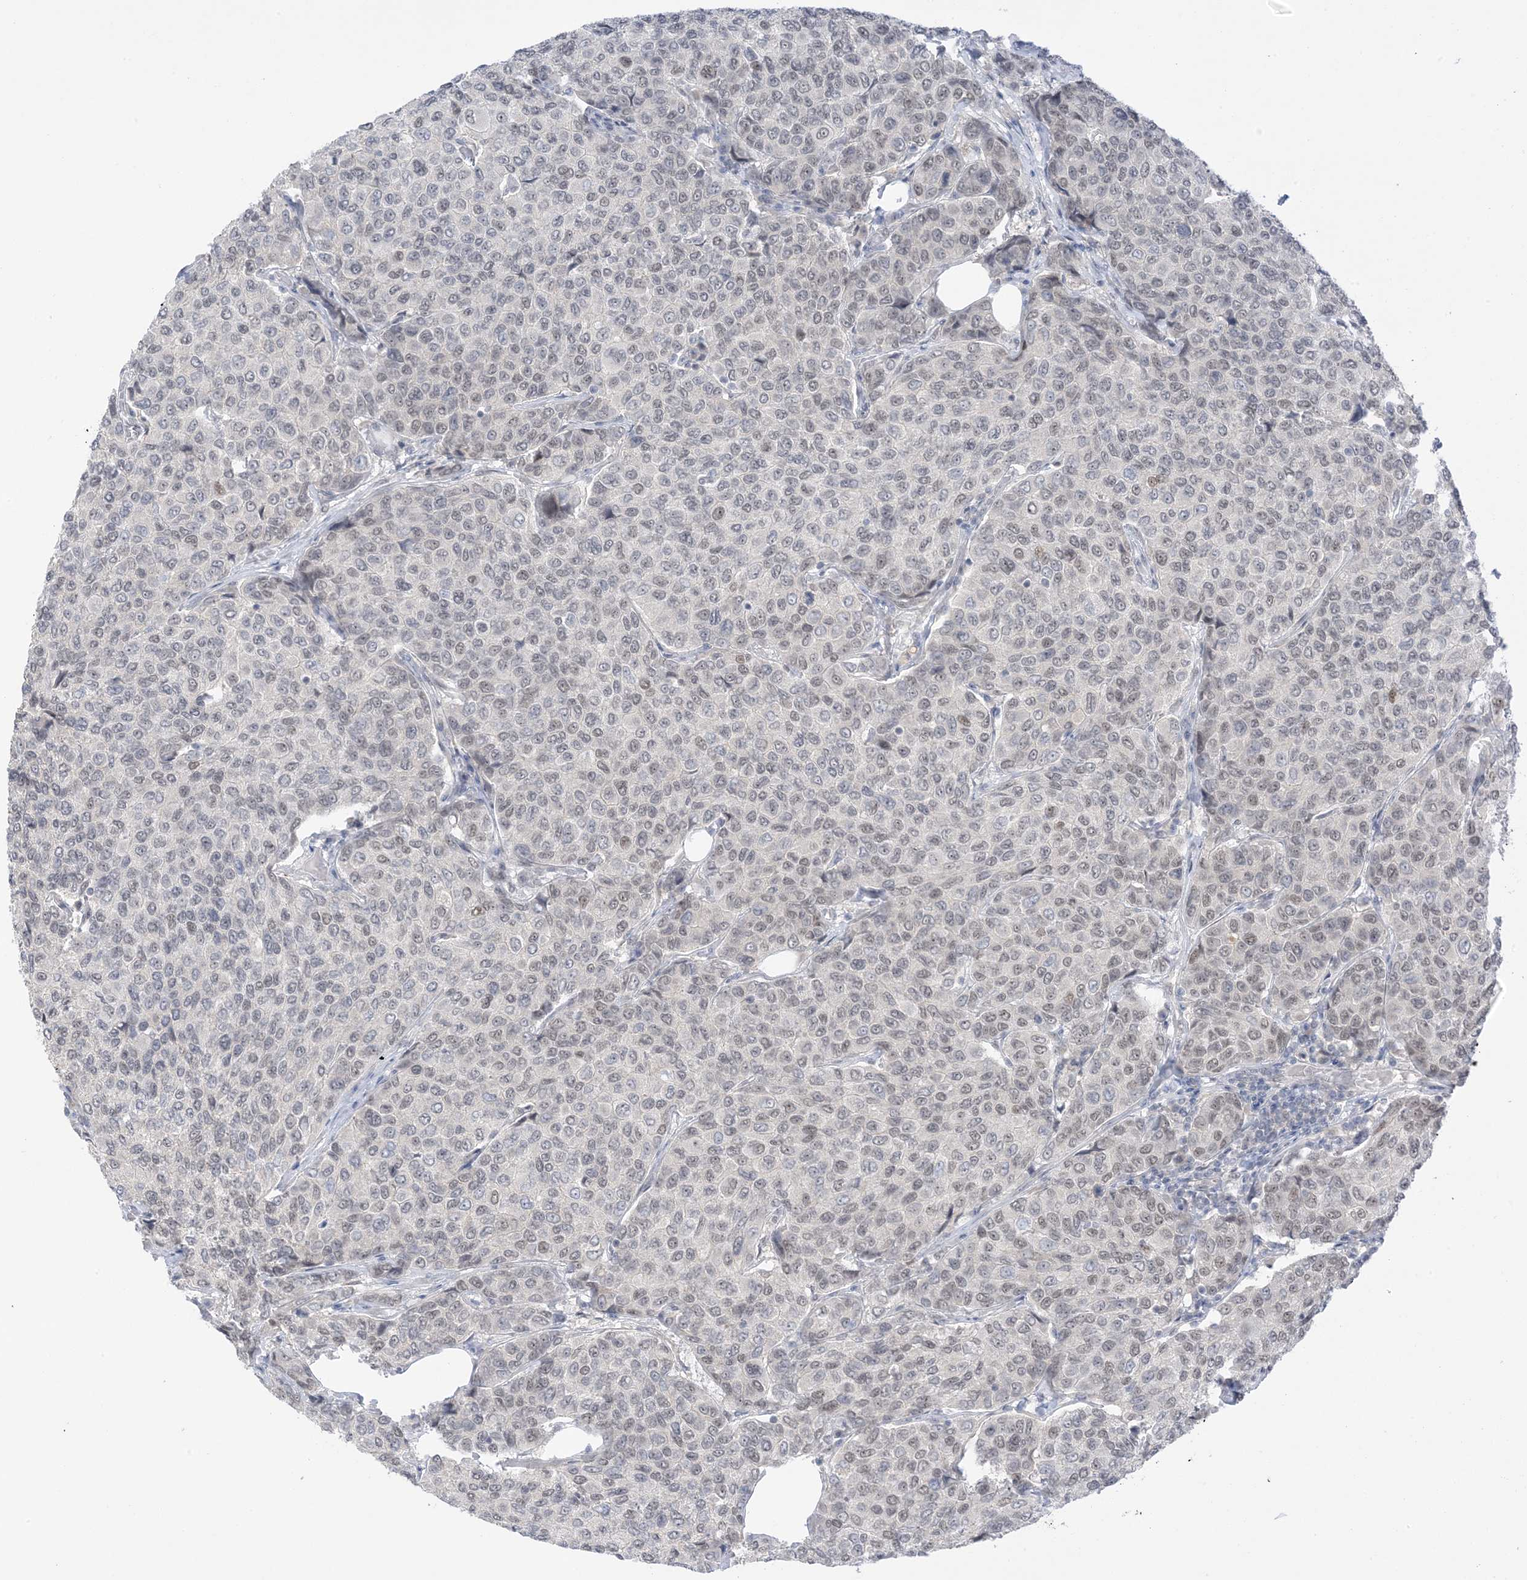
{"staining": {"intensity": "weak", "quantity": "<25%", "location": "nuclear"}, "tissue": "breast cancer", "cell_type": "Tumor cells", "image_type": "cancer", "snomed": [{"axis": "morphology", "description": "Duct carcinoma"}, {"axis": "topography", "description": "Breast"}], "caption": "A histopathology image of breast cancer stained for a protein exhibits no brown staining in tumor cells.", "gene": "MSL3", "patient": {"sex": "female", "age": 55}}